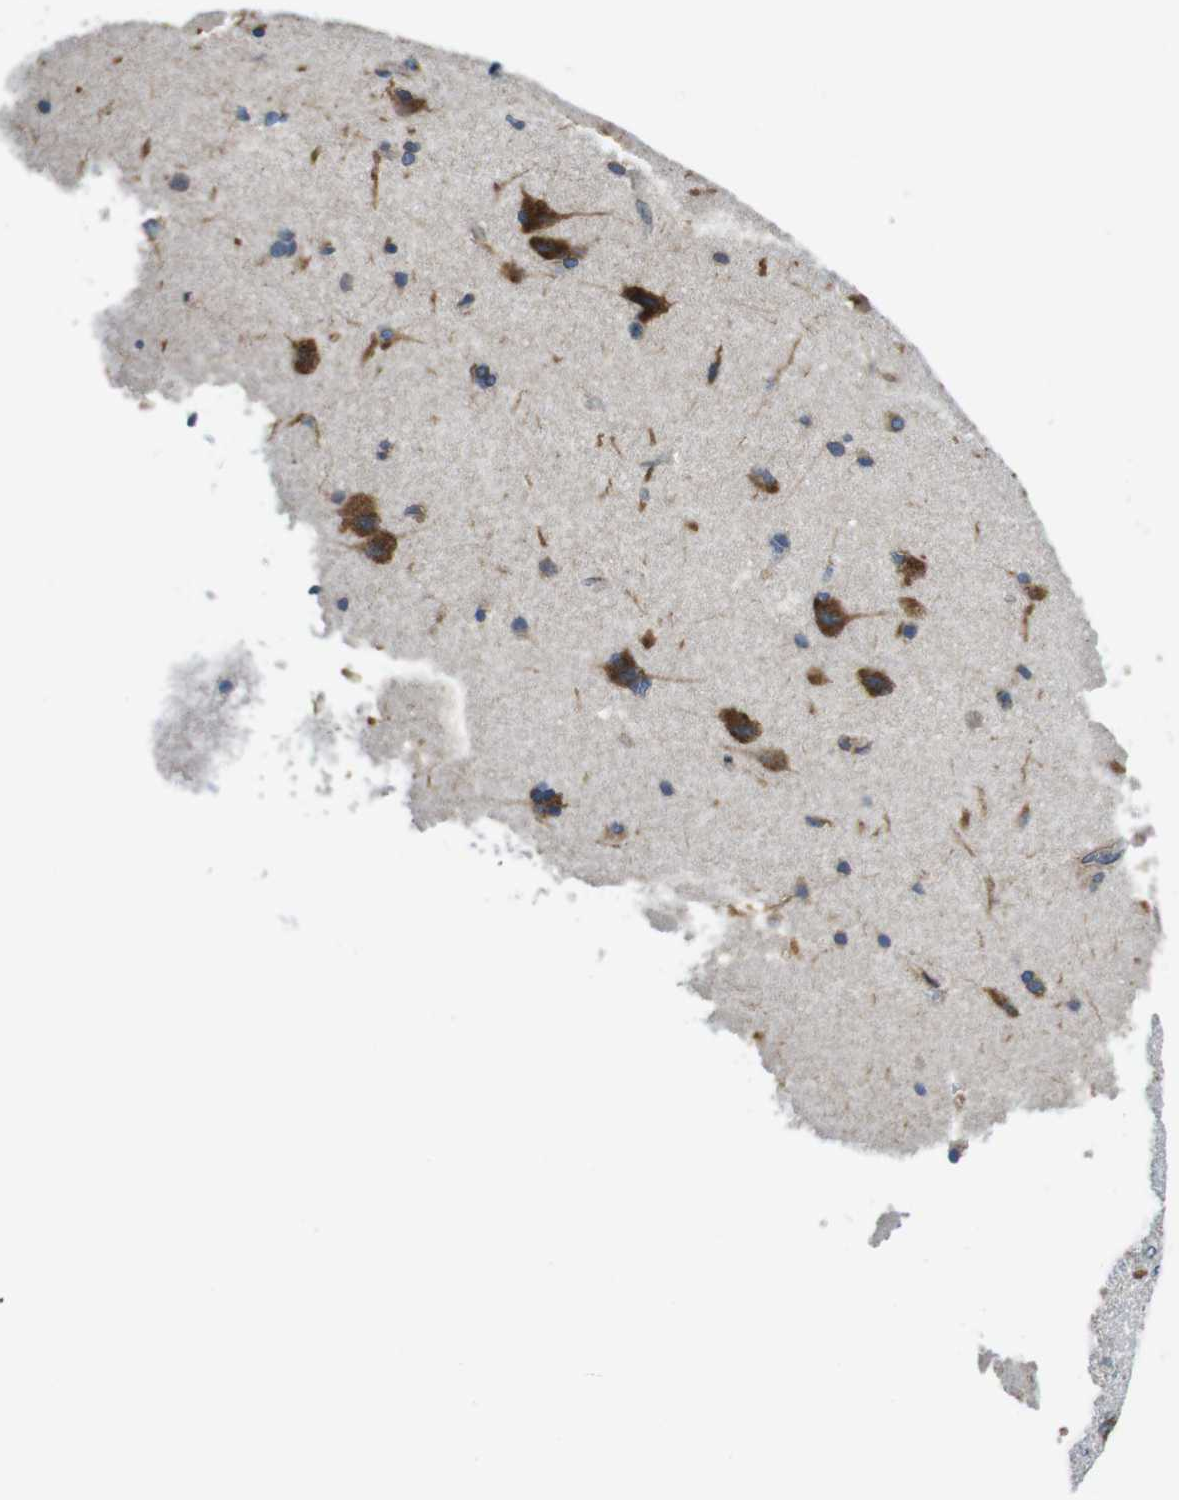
{"staining": {"intensity": "moderate", "quantity": ">75%", "location": "cytoplasmic/membranous"}, "tissue": "cerebral cortex", "cell_type": "Endothelial cells", "image_type": "normal", "snomed": [{"axis": "morphology", "description": "Normal tissue, NOS"}, {"axis": "topography", "description": "Cerebral cortex"}], "caption": "Immunohistochemistry image of normal cerebral cortex: human cerebral cortex stained using IHC reveals medium levels of moderate protein expression localized specifically in the cytoplasmic/membranous of endothelial cells, appearing as a cytoplasmic/membranous brown color.", "gene": "UGGT1", "patient": {"sex": "male", "age": 62}}